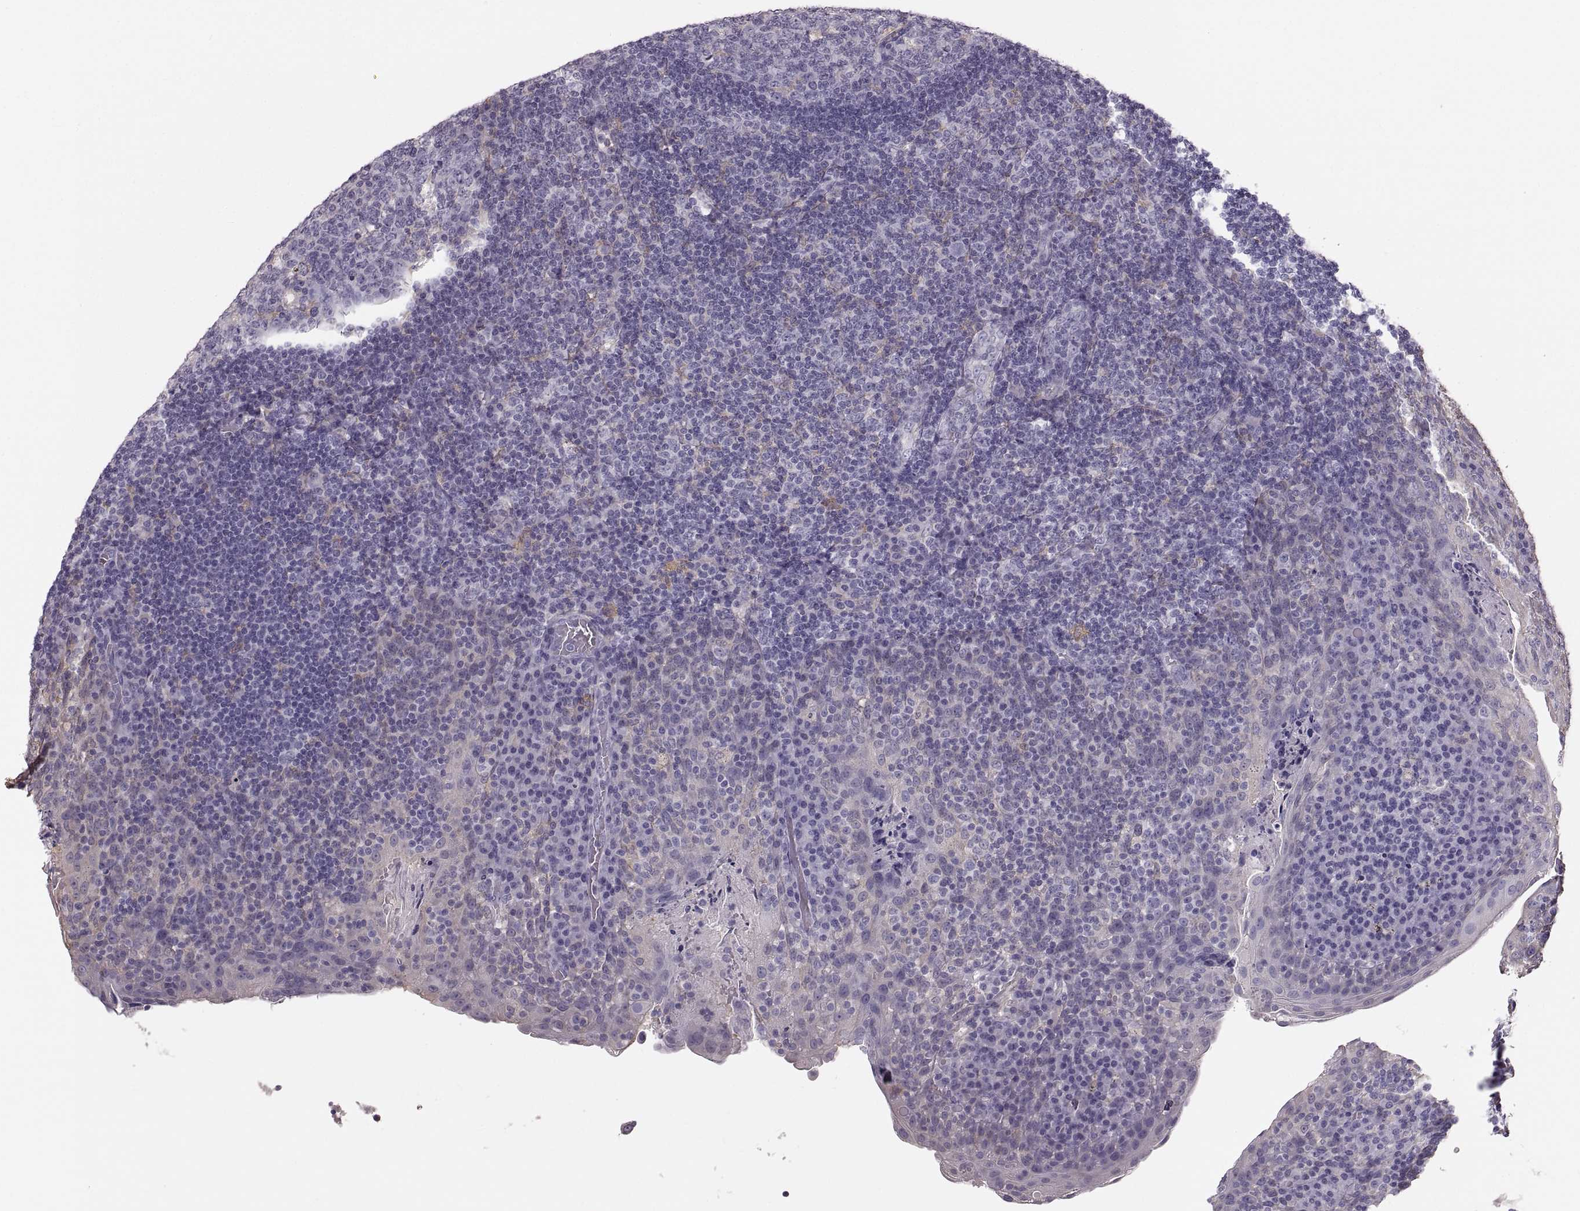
{"staining": {"intensity": "negative", "quantity": "none", "location": "none"}, "tissue": "tonsil", "cell_type": "Germinal center cells", "image_type": "normal", "snomed": [{"axis": "morphology", "description": "Normal tissue, NOS"}, {"axis": "topography", "description": "Tonsil"}], "caption": "IHC image of unremarkable human tonsil stained for a protein (brown), which reveals no positivity in germinal center cells.", "gene": "RUNDC3A", "patient": {"sex": "male", "age": 17}}